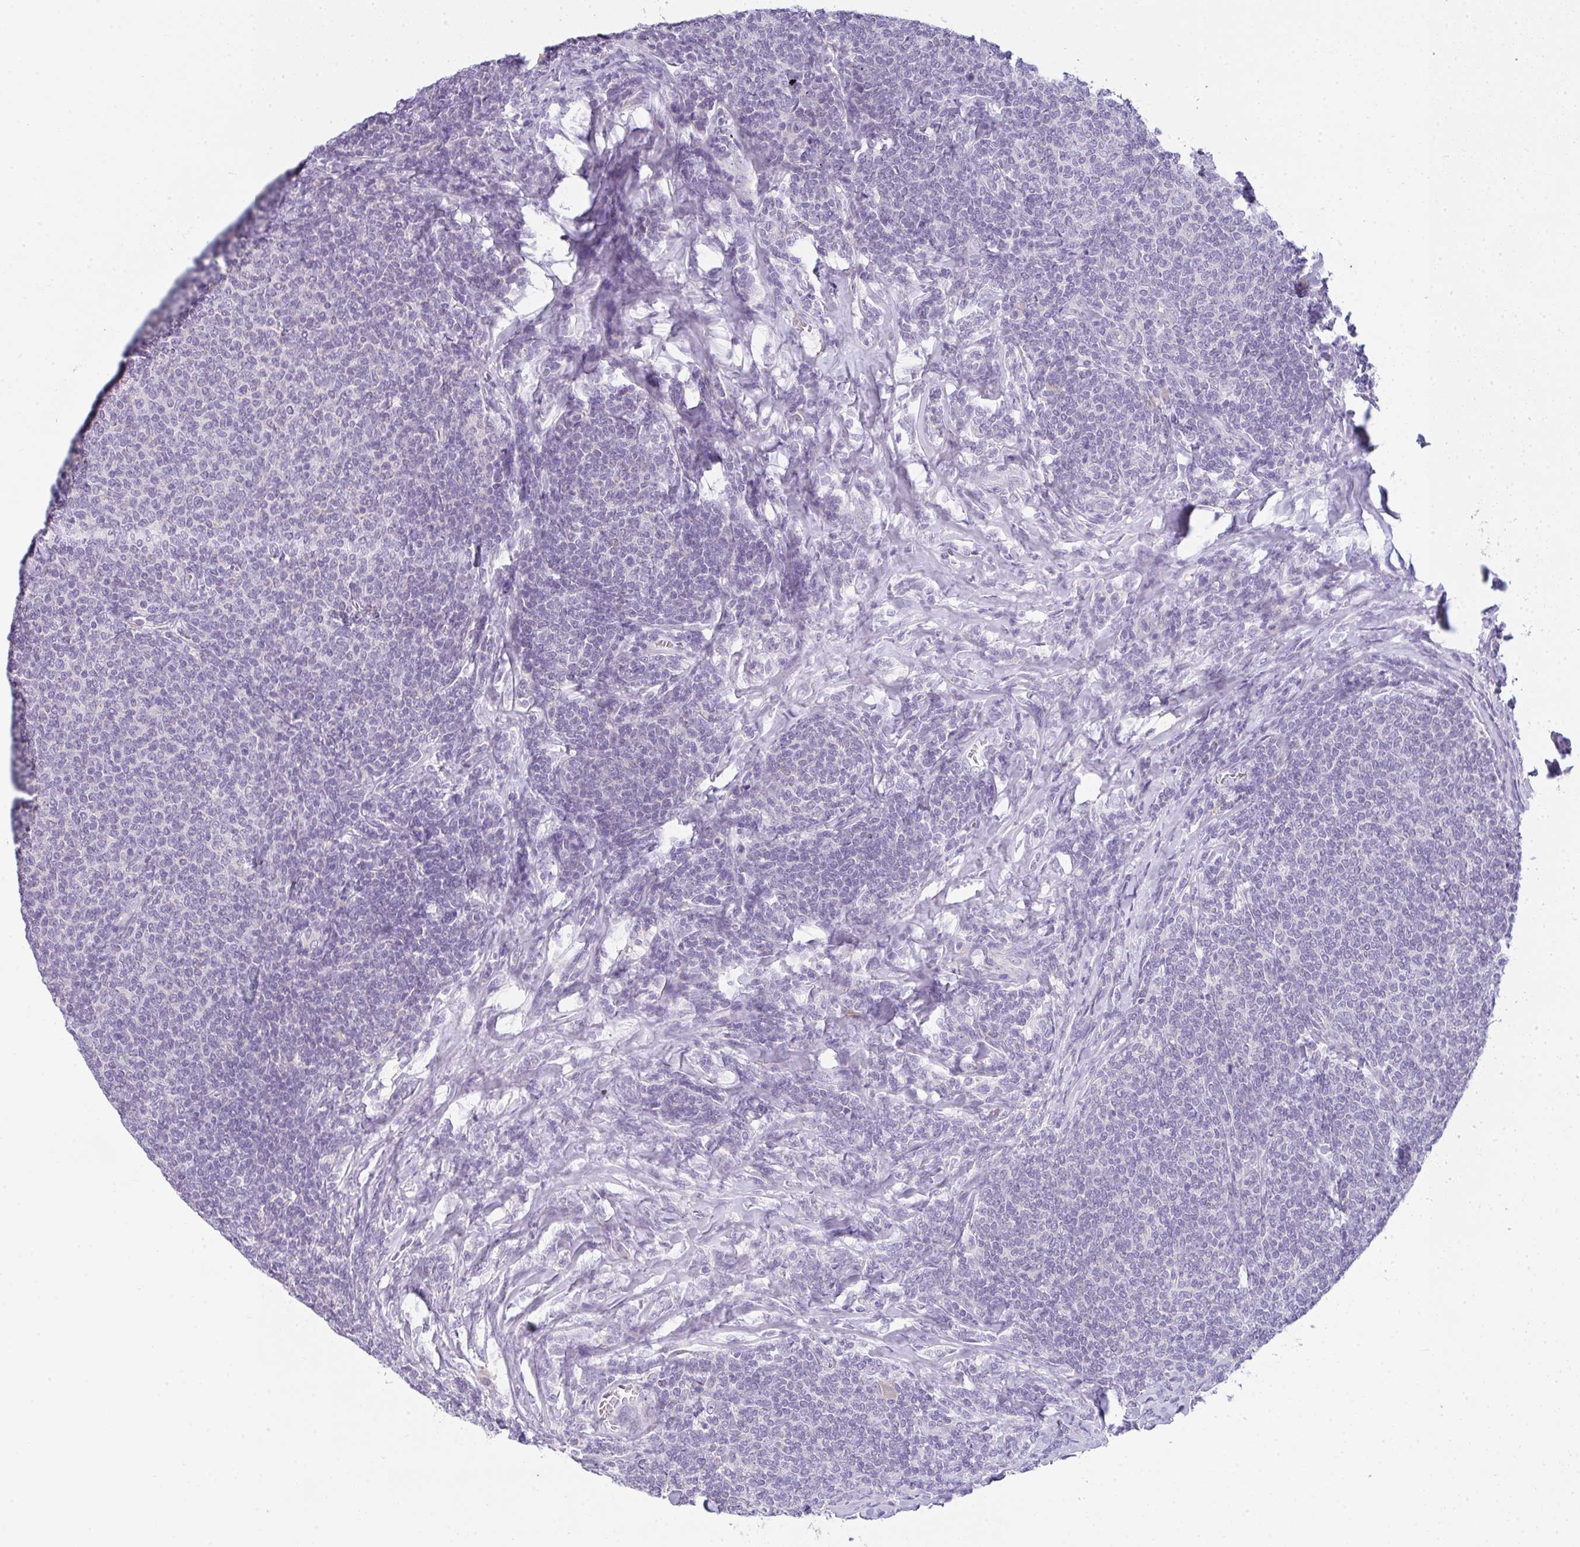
{"staining": {"intensity": "negative", "quantity": "none", "location": "none"}, "tissue": "lymphoma", "cell_type": "Tumor cells", "image_type": "cancer", "snomed": [{"axis": "morphology", "description": "Malignant lymphoma, non-Hodgkin's type, Low grade"}, {"axis": "topography", "description": "Lymph node"}], "caption": "The micrograph exhibits no staining of tumor cells in lymphoma.", "gene": "COX7B", "patient": {"sex": "male", "age": 52}}